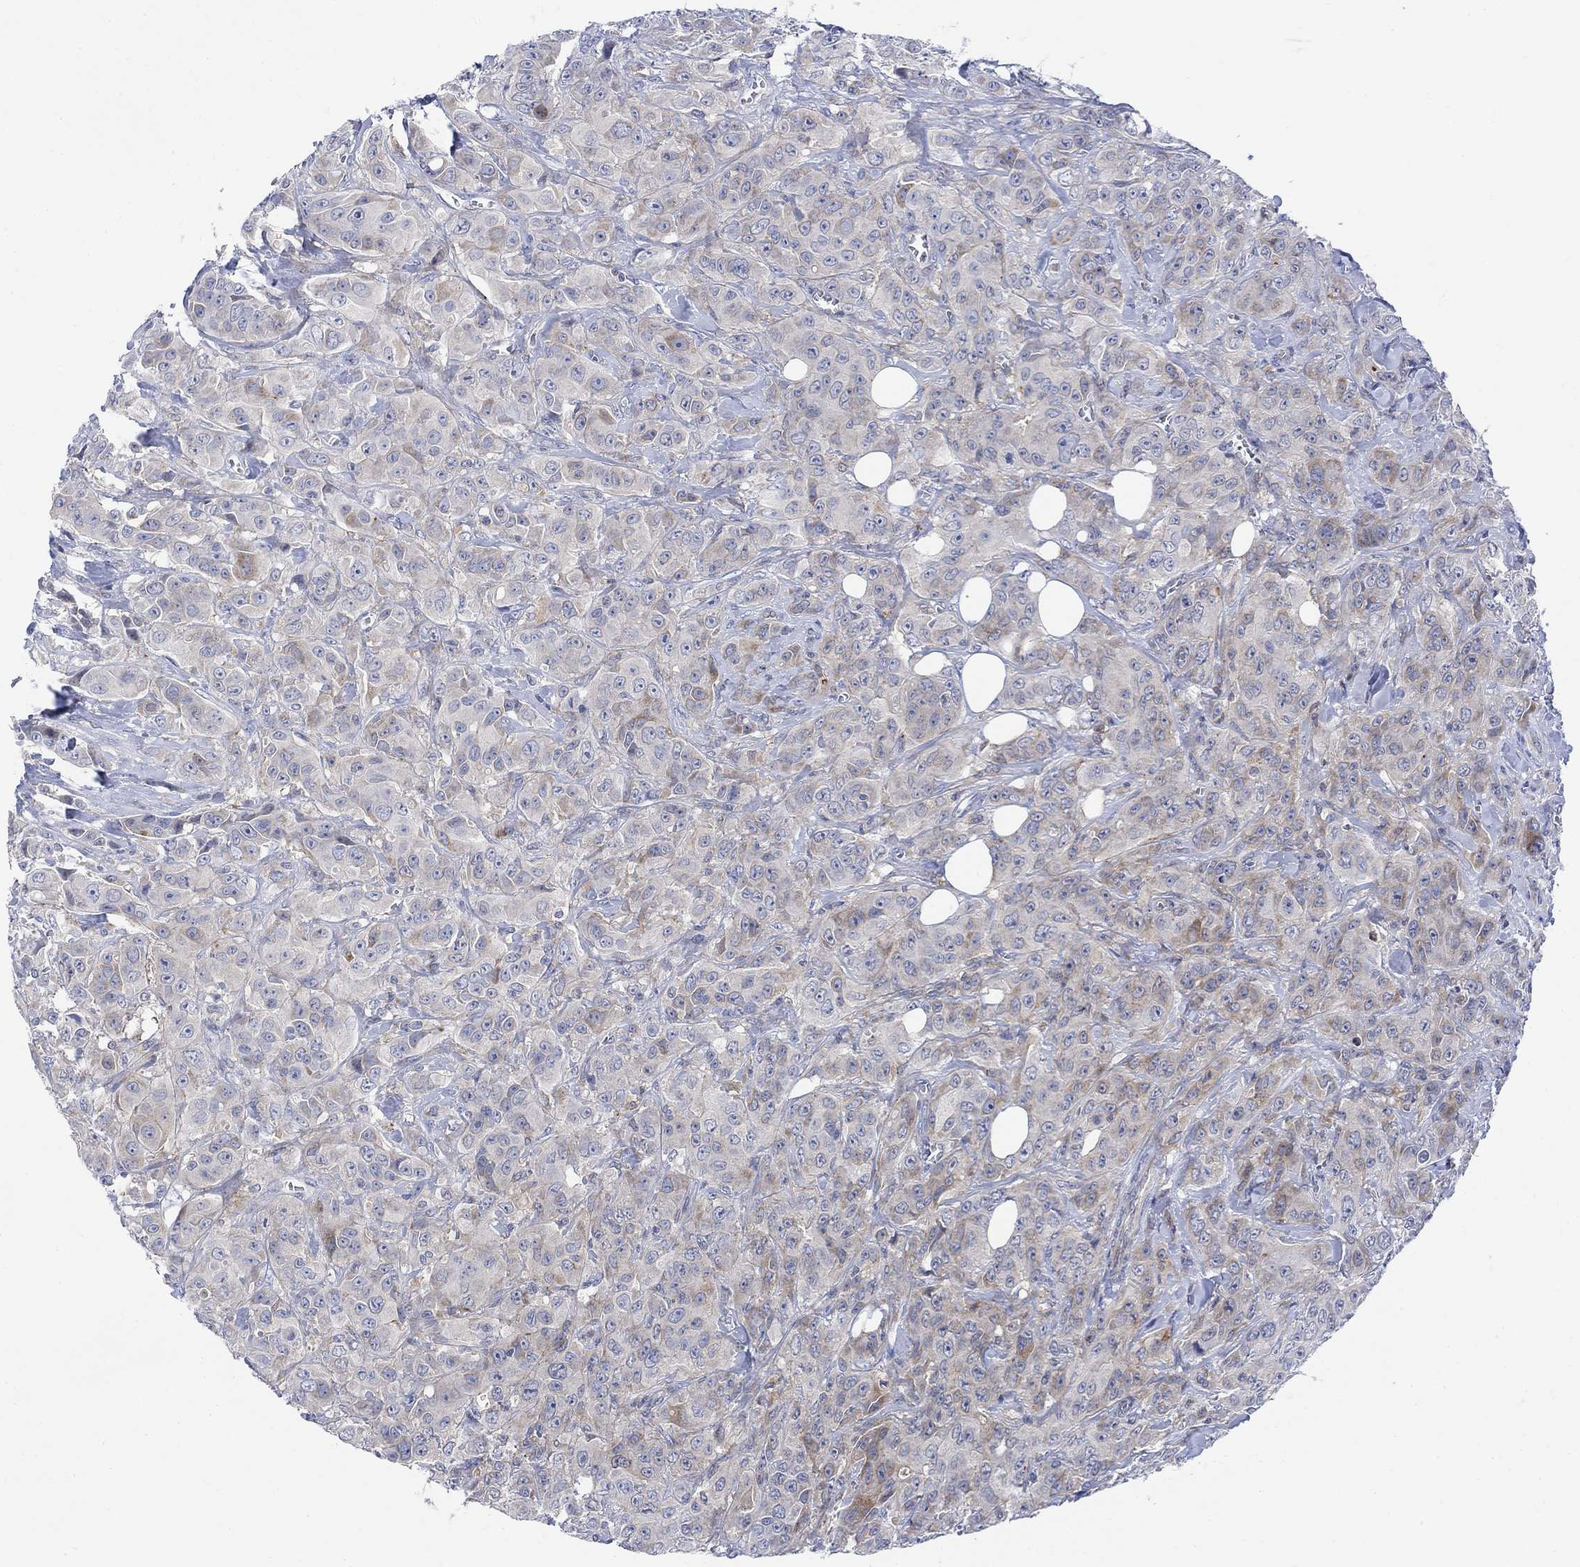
{"staining": {"intensity": "moderate", "quantity": "<25%", "location": "cytoplasmic/membranous"}, "tissue": "breast cancer", "cell_type": "Tumor cells", "image_type": "cancer", "snomed": [{"axis": "morphology", "description": "Duct carcinoma"}, {"axis": "topography", "description": "Breast"}], "caption": "This histopathology image exhibits immunohistochemistry staining of breast cancer, with low moderate cytoplasmic/membranous staining in about <25% of tumor cells.", "gene": "ARSK", "patient": {"sex": "female", "age": 43}}